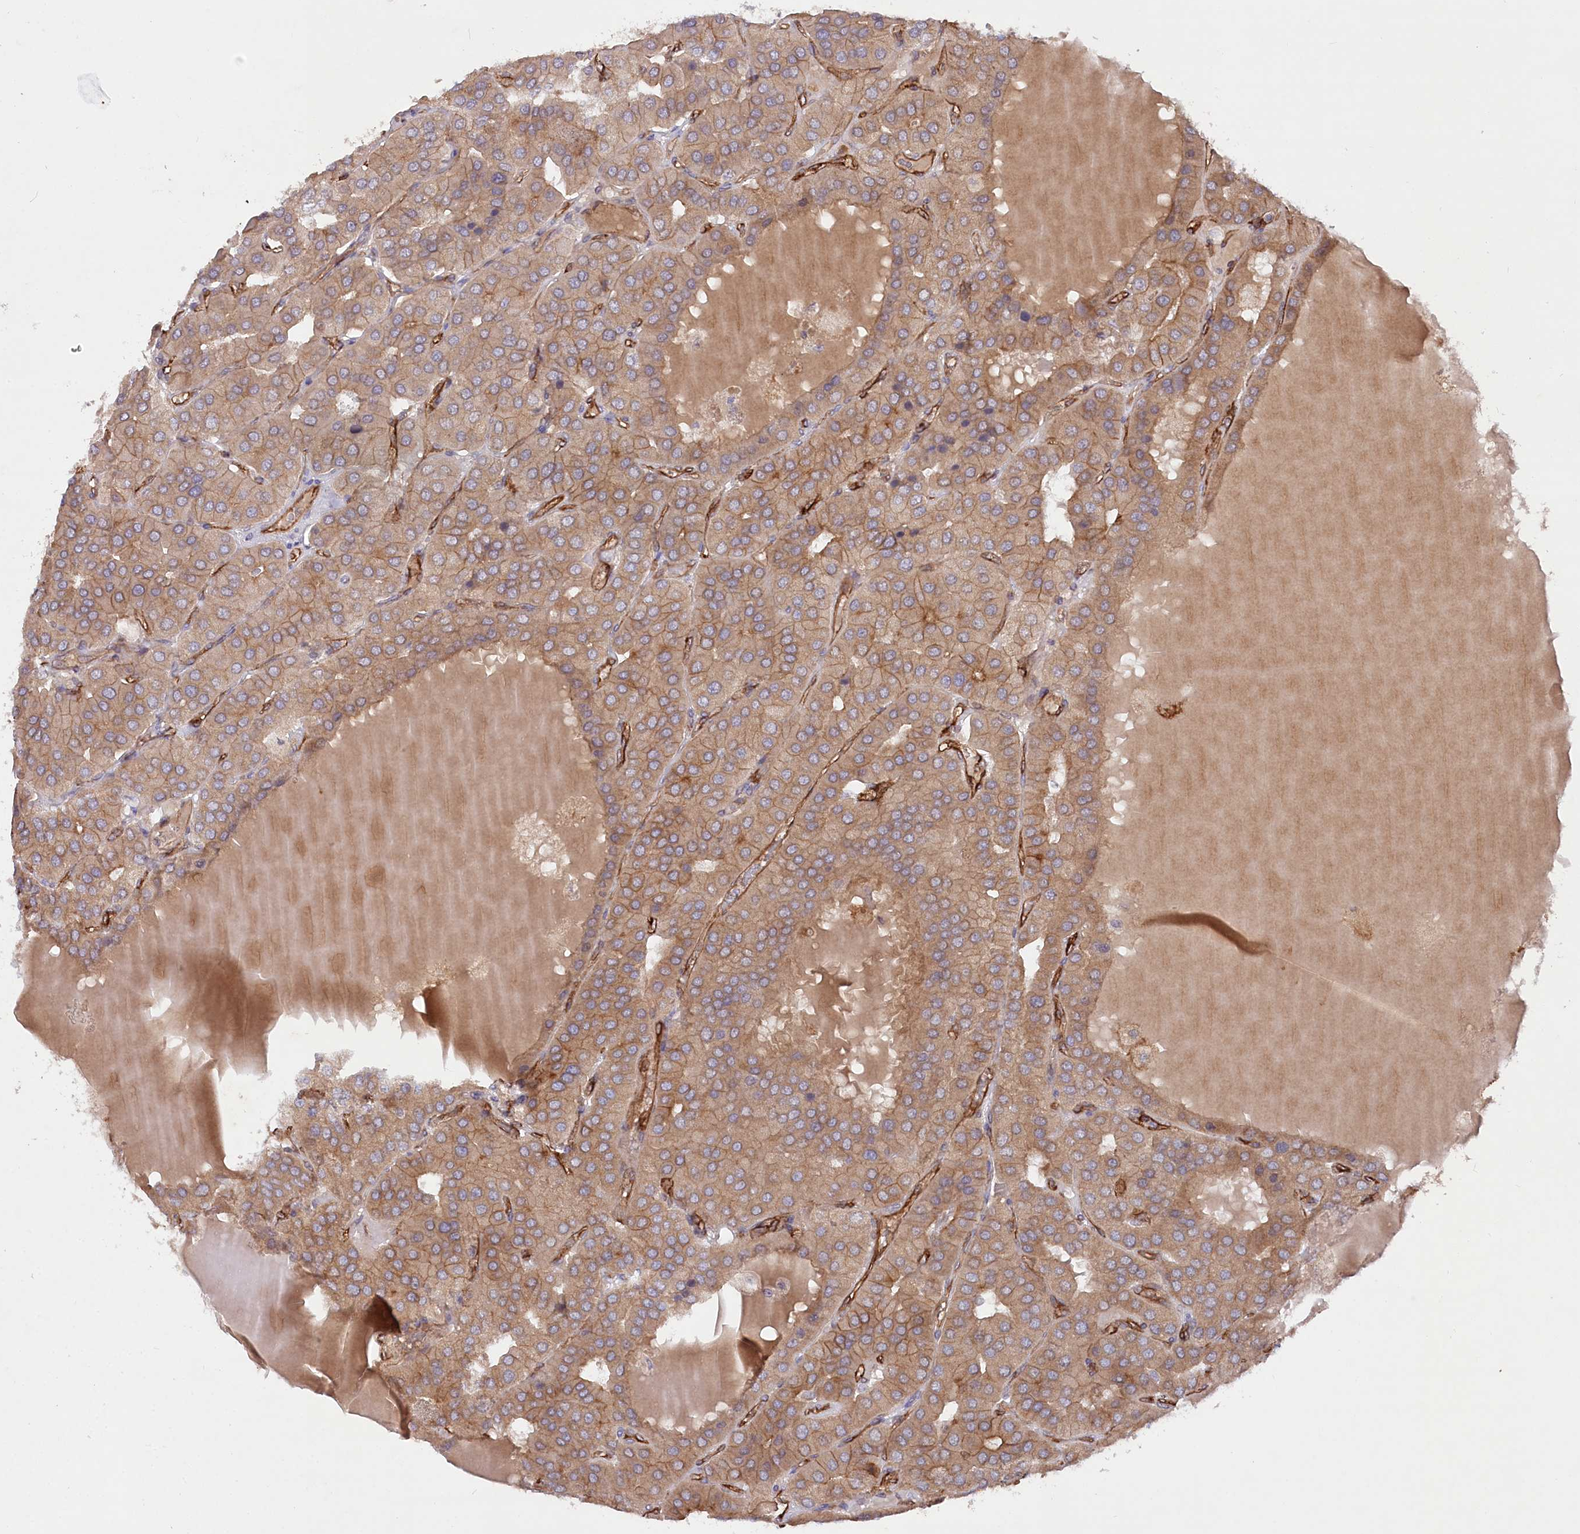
{"staining": {"intensity": "moderate", "quantity": ">75%", "location": "cytoplasmic/membranous"}, "tissue": "parathyroid gland", "cell_type": "Glandular cells", "image_type": "normal", "snomed": [{"axis": "morphology", "description": "Normal tissue, NOS"}, {"axis": "morphology", "description": "Adenoma, NOS"}, {"axis": "topography", "description": "Parathyroid gland"}], "caption": "Protein analysis of benign parathyroid gland shows moderate cytoplasmic/membranous staining in about >75% of glandular cells. The protein is shown in brown color, while the nuclei are stained blue.", "gene": "MTPAP", "patient": {"sex": "female", "age": 86}}